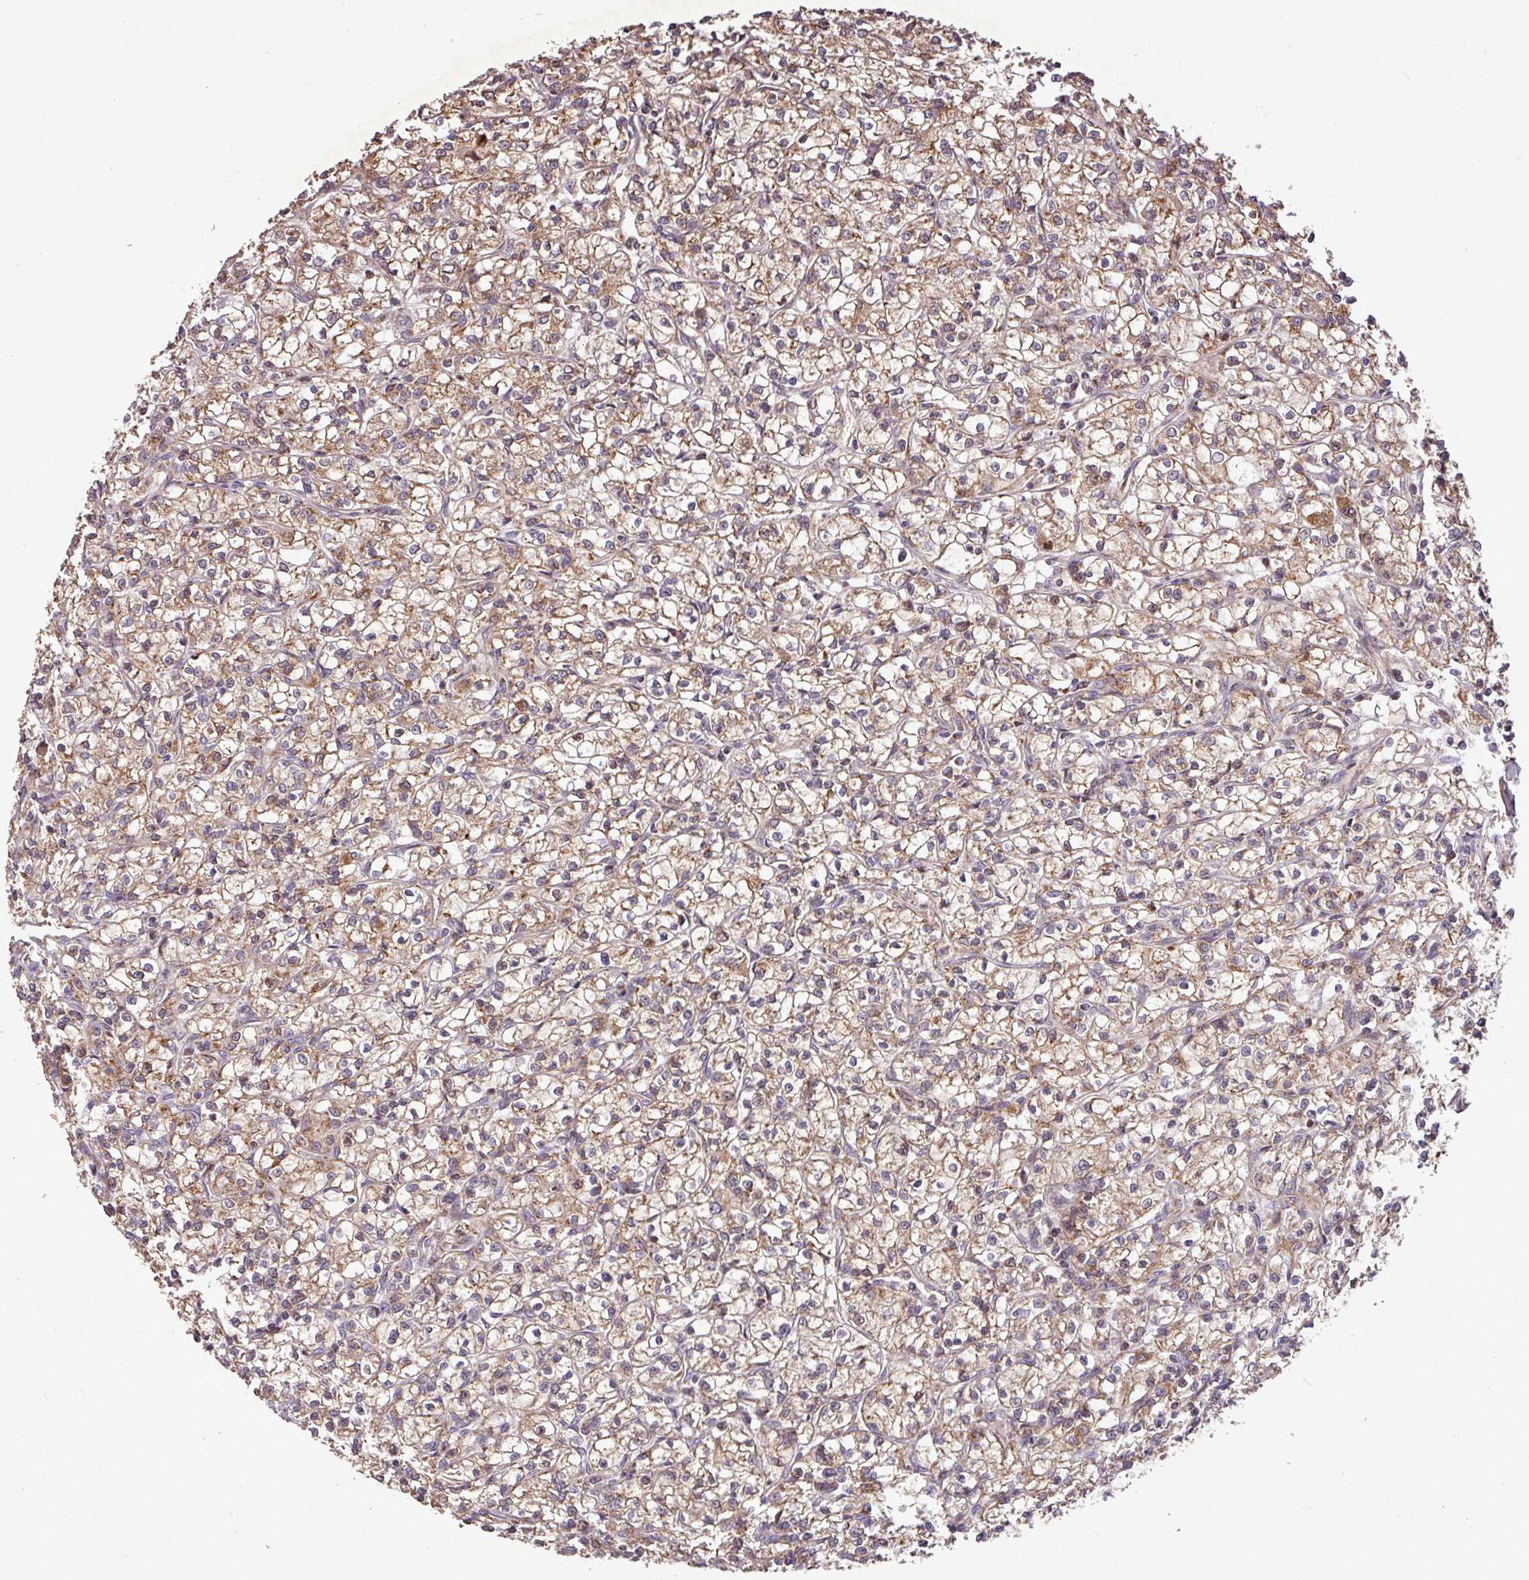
{"staining": {"intensity": "moderate", "quantity": ">75%", "location": "cytoplasmic/membranous"}, "tissue": "renal cancer", "cell_type": "Tumor cells", "image_type": "cancer", "snomed": [{"axis": "morphology", "description": "Adenocarcinoma, NOS"}, {"axis": "topography", "description": "Kidney"}], "caption": "Tumor cells show medium levels of moderate cytoplasmic/membranous staining in approximately >75% of cells in adenocarcinoma (renal). The staining was performed using DAB to visualize the protein expression in brown, while the nuclei were stained in blue with hematoxylin (Magnification: 20x).", "gene": "YPEL3", "patient": {"sex": "female", "age": 59}}